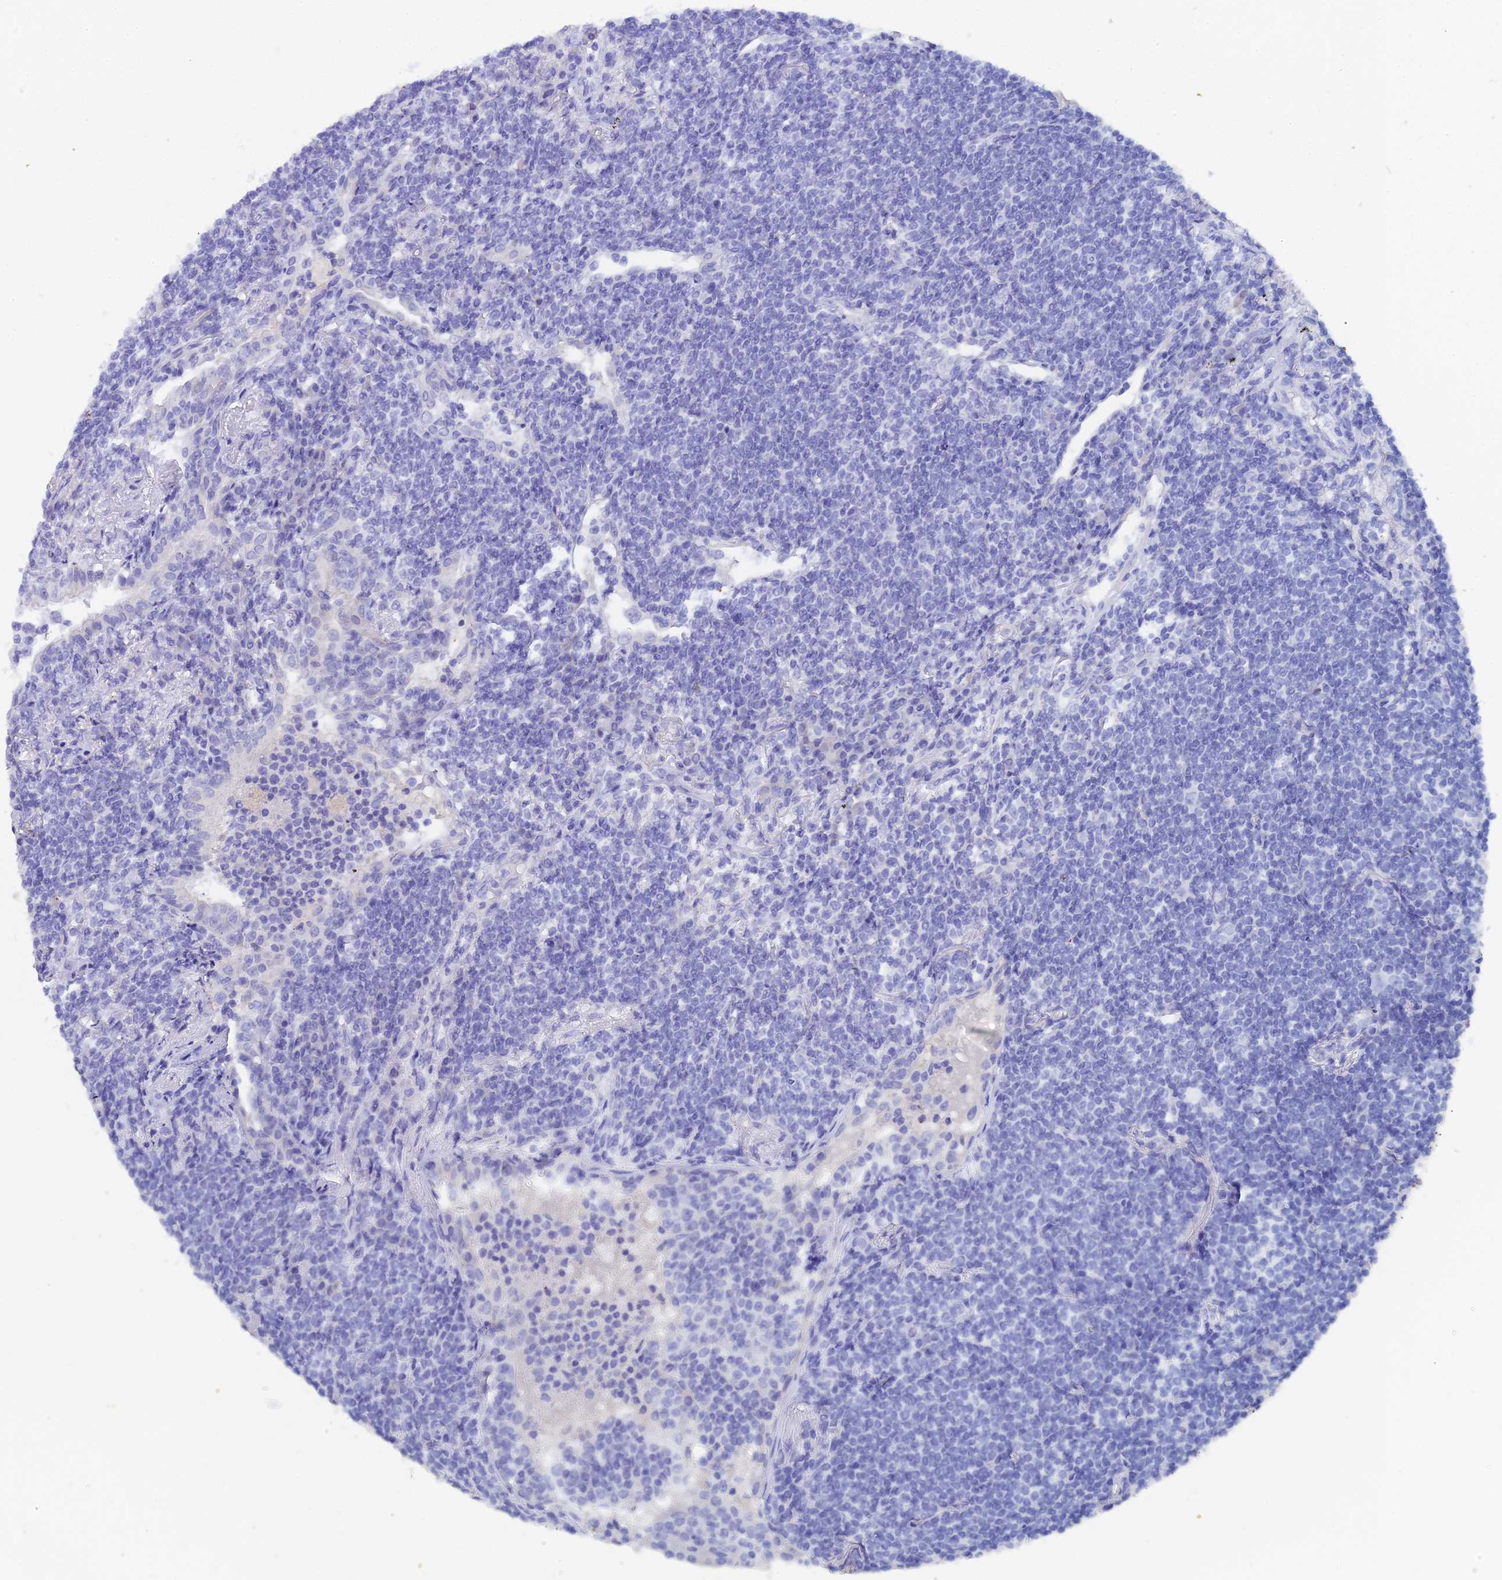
{"staining": {"intensity": "negative", "quantity": "none", "location": "none"}, "tissue": "lymphoma", "cell_type": "Tumor cells", "image_type": "cancer", "snomed": [{"axis": "morphology", "description": "Malignant lymphoma, non-Hodgkin's type, Low grade"}, {"axis": "topography", "description": "Lung"}], "caption": "Micrograph shows no significant protein expression in tumor cells of lymphoma.", "gene": "REG1A", "patient": {"sex": "female", "age": 71}}